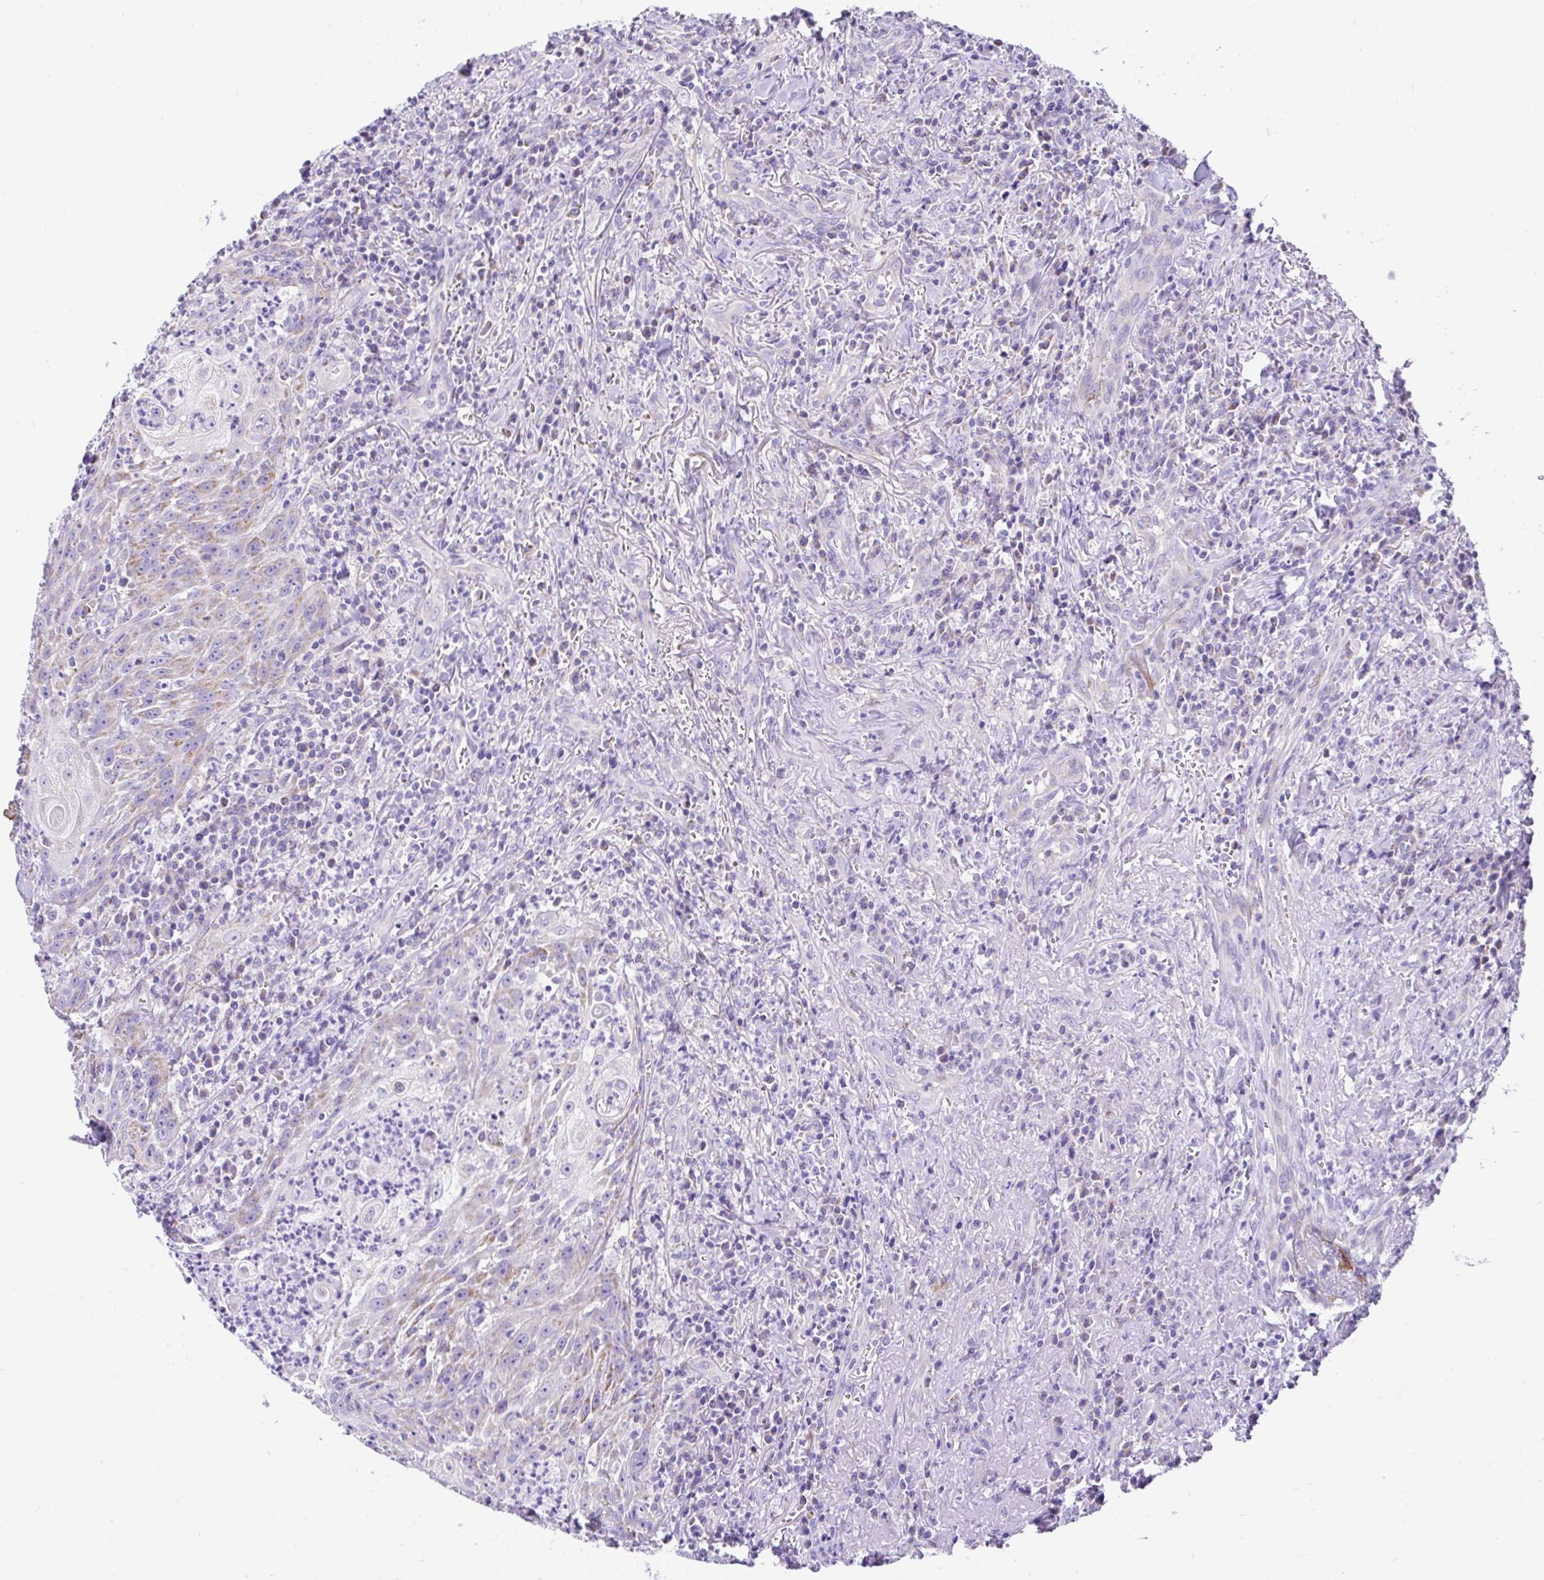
{"staining": {"intensity": "weak", "quantity": "25%-75%", "location": "cytoplasmic/membranous"}, "tissue": "head and neck cancer", "cell_type": "Tumor cells", "image_type": "cancer", "snomed": [{"axis": "morphology", "description": "Normal tissue, NOS"}, {"axis": "morphology", "description": "Squamous cell carcinoma, NOS"}, {"axis": "topography", "description": "Oral tissue"}, {"axis": "topography", "description": "Head-Neck"}], "caption": "An IHC micrograph of neoplastic tissue is shown. Protein staining in brown highlights weak cytoplasmic/membranous positivity in head and neck cancer within tumor cells. The protein of interest is stained brown, and the nuclei are stained in blue (DAB IHC with brightfield microscopy, high magnification).", "gene": "SLC13A1", "patient": {"sex": "female", "age": 70}}